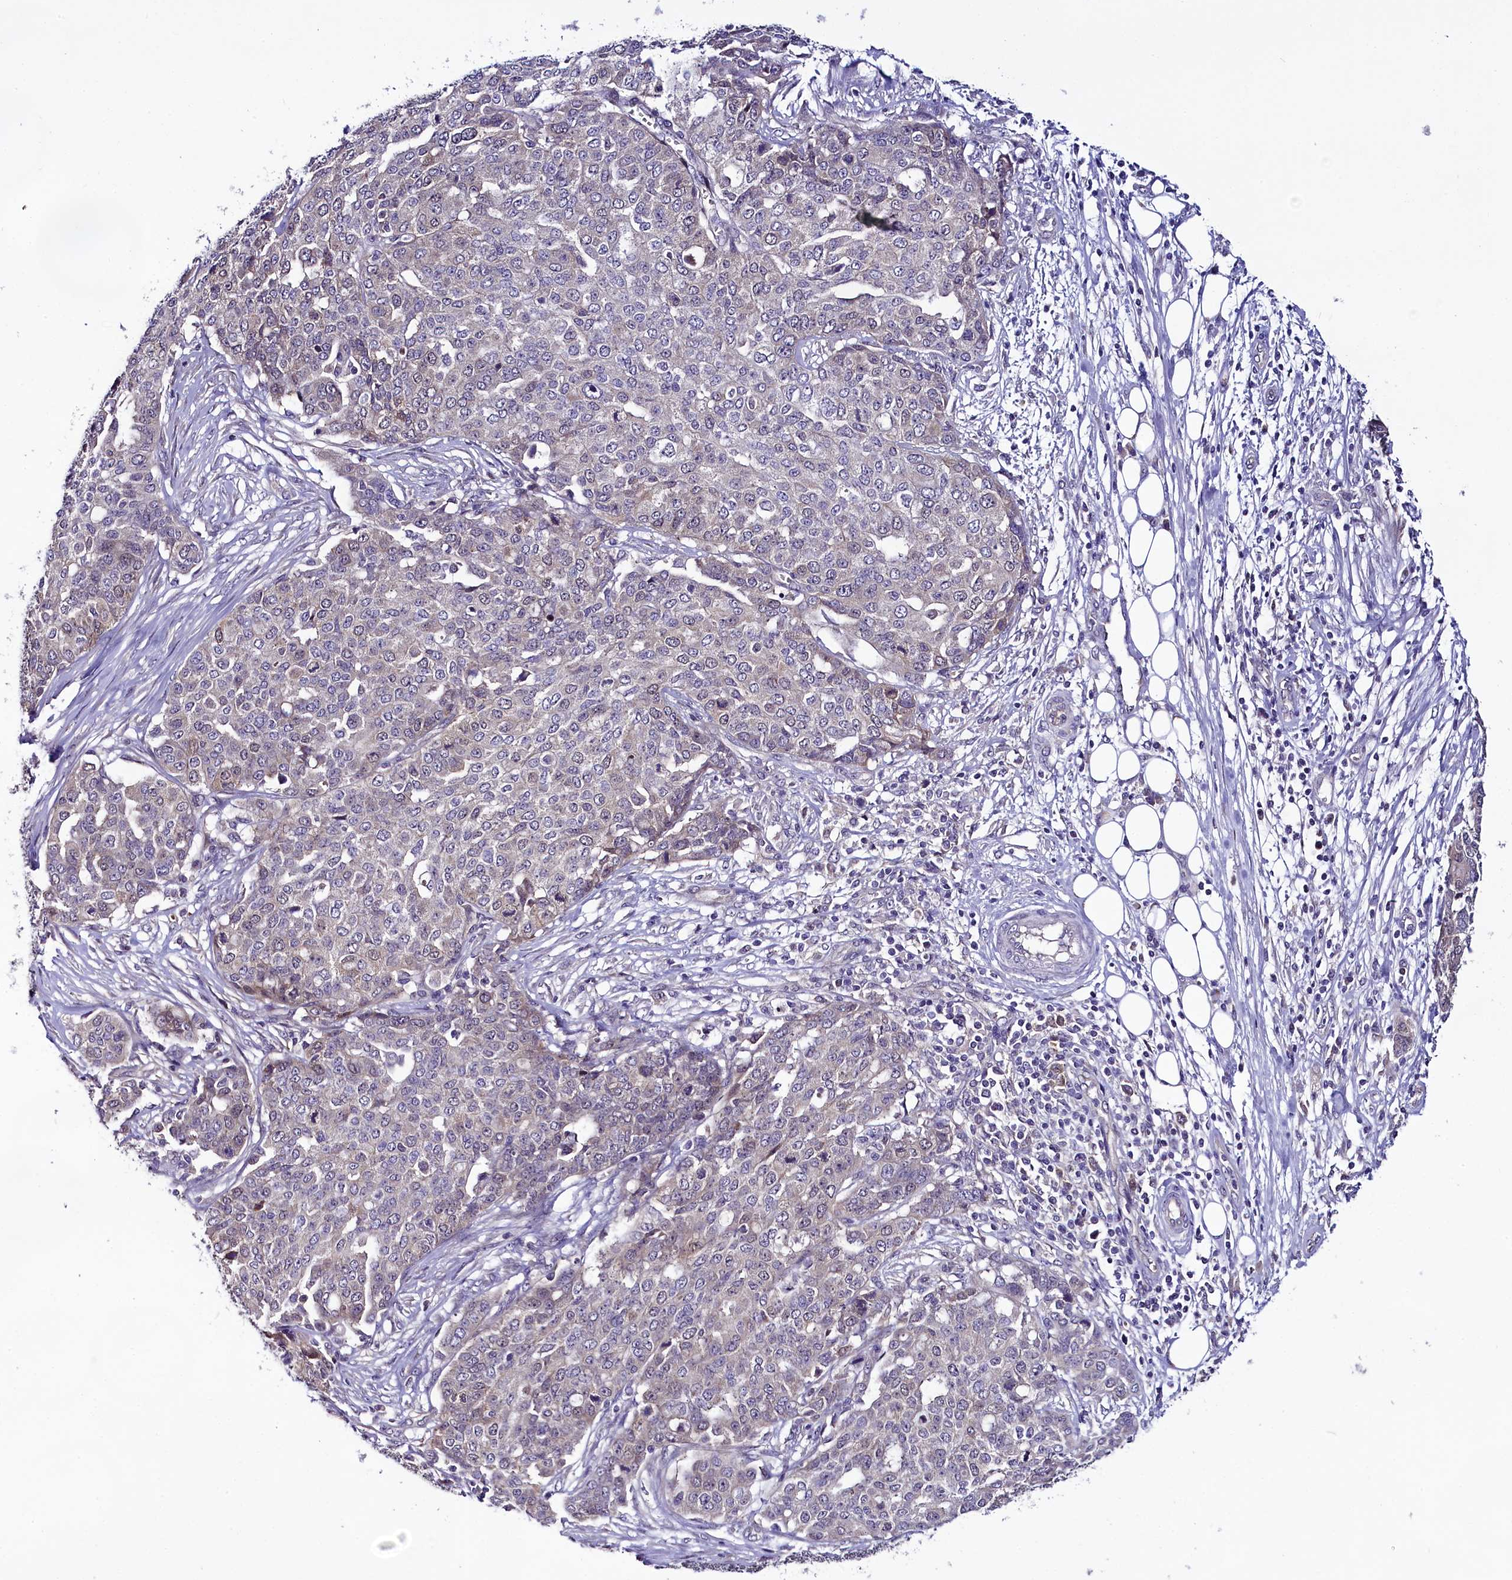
{"staining": {"intensity": "weak", "quantity": "<25%", "location": "cytoplasmic/membranous"}, "tissue": "ovarian cancer", "cell_type": "Tumor cells", "image_type": "cancer", "snomed": [{"axis": "morphology", "description": "Cystadenocarcinoma, serous, NOS"}, {"axis": "topography", "description": "Soft tissue"}, {"axis": "topography", "description": "Ovary"}], "caption": "Tumor cells are negative for brown protein staining in serous cystadenocarcinoma (ovarian).", "gene": "C9orf40", "patient": {"sex": "female", "age": 57}}